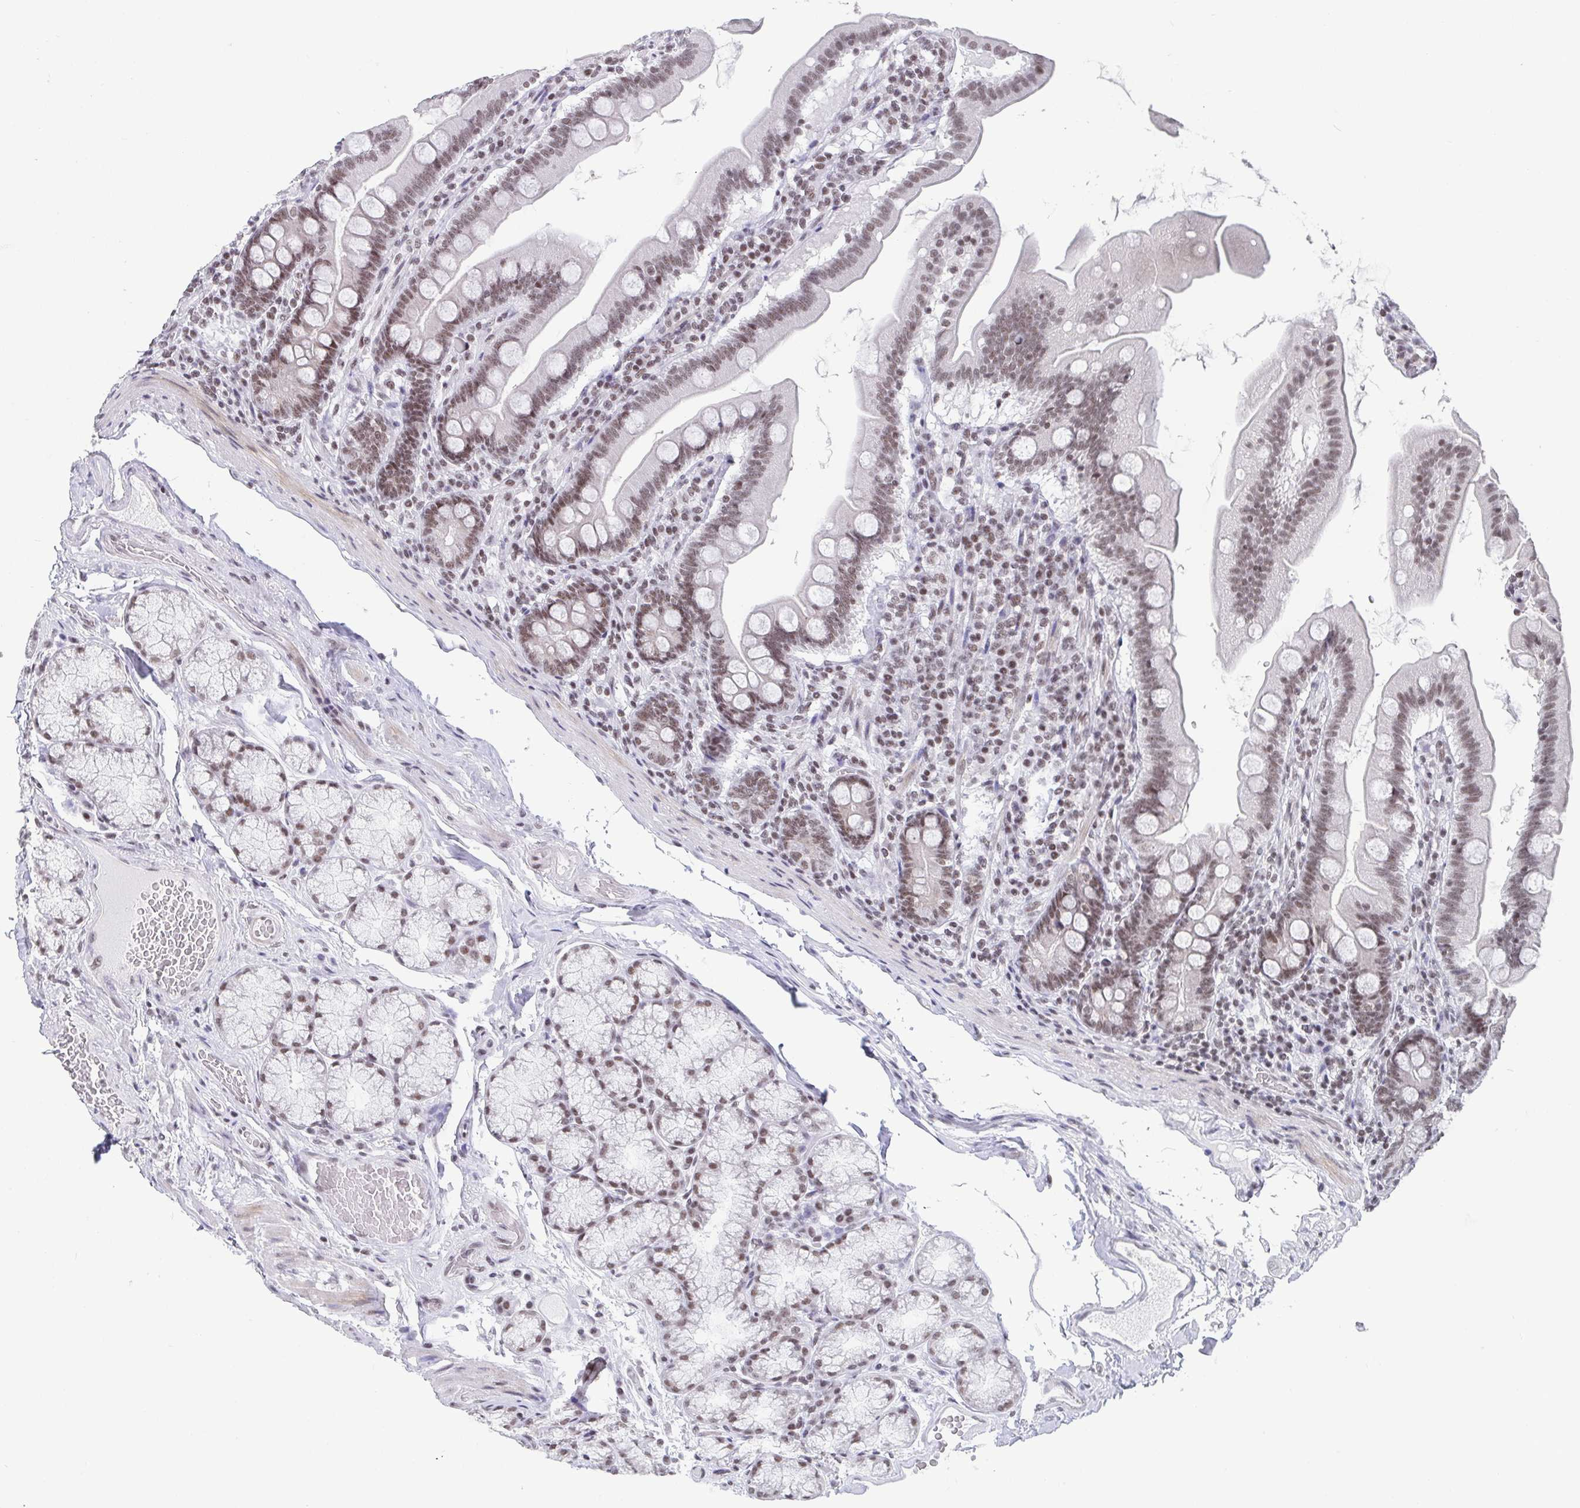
{"staining": {"intensity": "moderate", "quantity": ">75%", "location": "nuclear"}, "tissue": "duodenum", "cell_type": "Glandular cells", "image_type": "normal", "snomed": [{"axis": "morphology", "description": "Normal tissue, NOS"}, {"axis": "topography", "description": "Duodenum"}], "caption": "Moderate nuclear staining is appreciated in about >75% of glandular cells in benign duodenum.", "gene": "CTCF", "patient": {"sex": "female", "age": 67}}